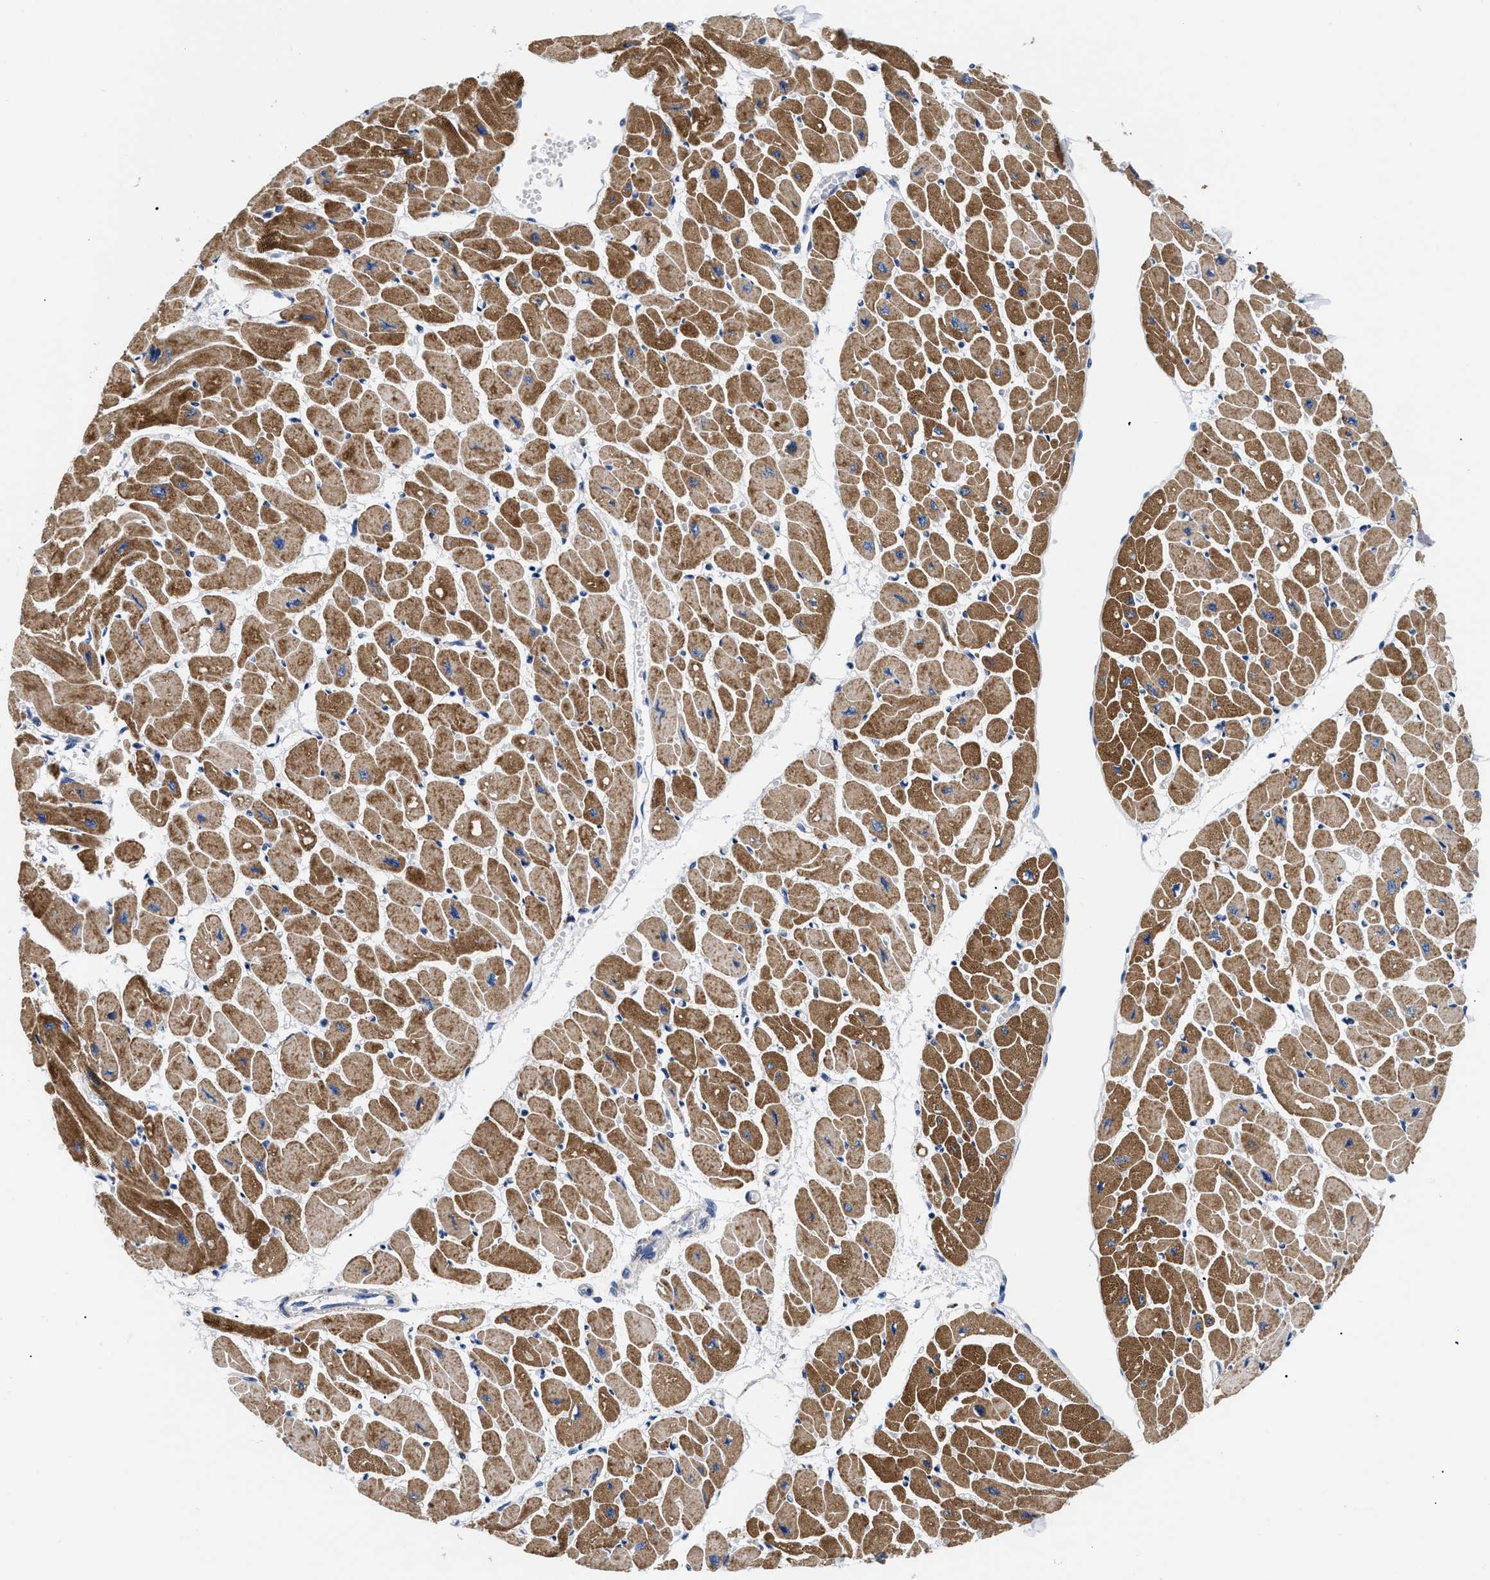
{"staining": {"intensity": "moderate", "quantity": ">75%", "location": "cytoplasmic/membranous"}, "tissue": "heart muscle", "cell_type": "Cardiomyocytes", "image_type": "normal", "snomed": [{"axis": "morphology", "description": "Normal tissue, NOS"}, {"axis": "topography", "description": "Heart"}], "caption": "Immunohistochemical staining of normal heart muscle displays >75% levels of moderate cytoplasmic/membranous protein expression in about >75% of cardiomyocytes.", "gene": "GPR149", "patient": {"sex": "female", "age": 54}}